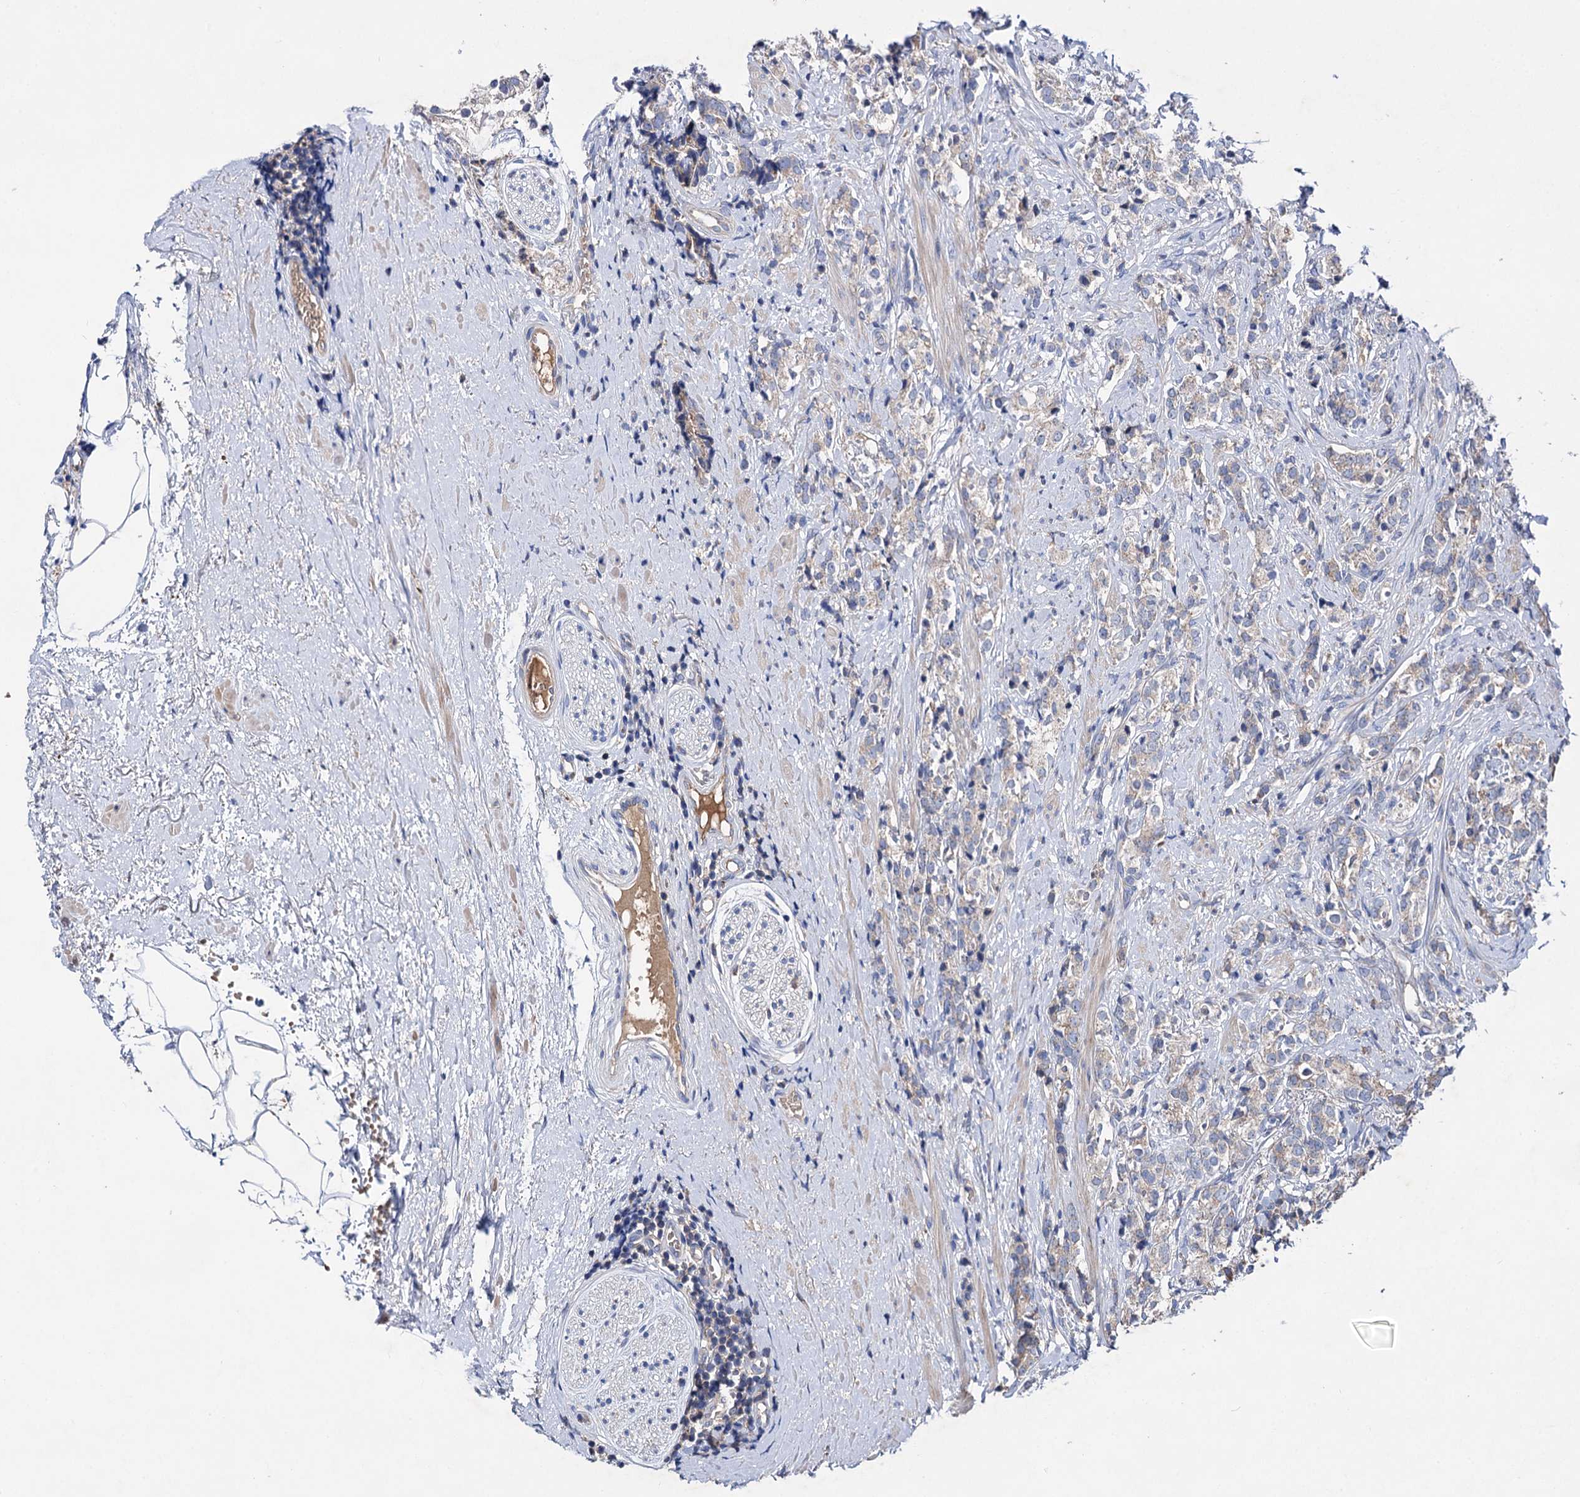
{"staining": {"intensity": "weak", "quantity": "<25%", "location": "cytoplasmic/membranous"}, "tissue": "prostate cancer", "cell_type": "Tumor cells", "image_type": "cancer", "snomed": [{"axis": "morphology", "description": "Adenocarcinoma, High grade"}, {"axis": "topography", "description": "Prostate"}], "caption": "An immunohistochemistry (IHC) image of prostate cancer is shown. There is no staining in tumor cells of prostate cancer.", "gene": "CLPB", "patient": {"sex": "male", "age": 69}}